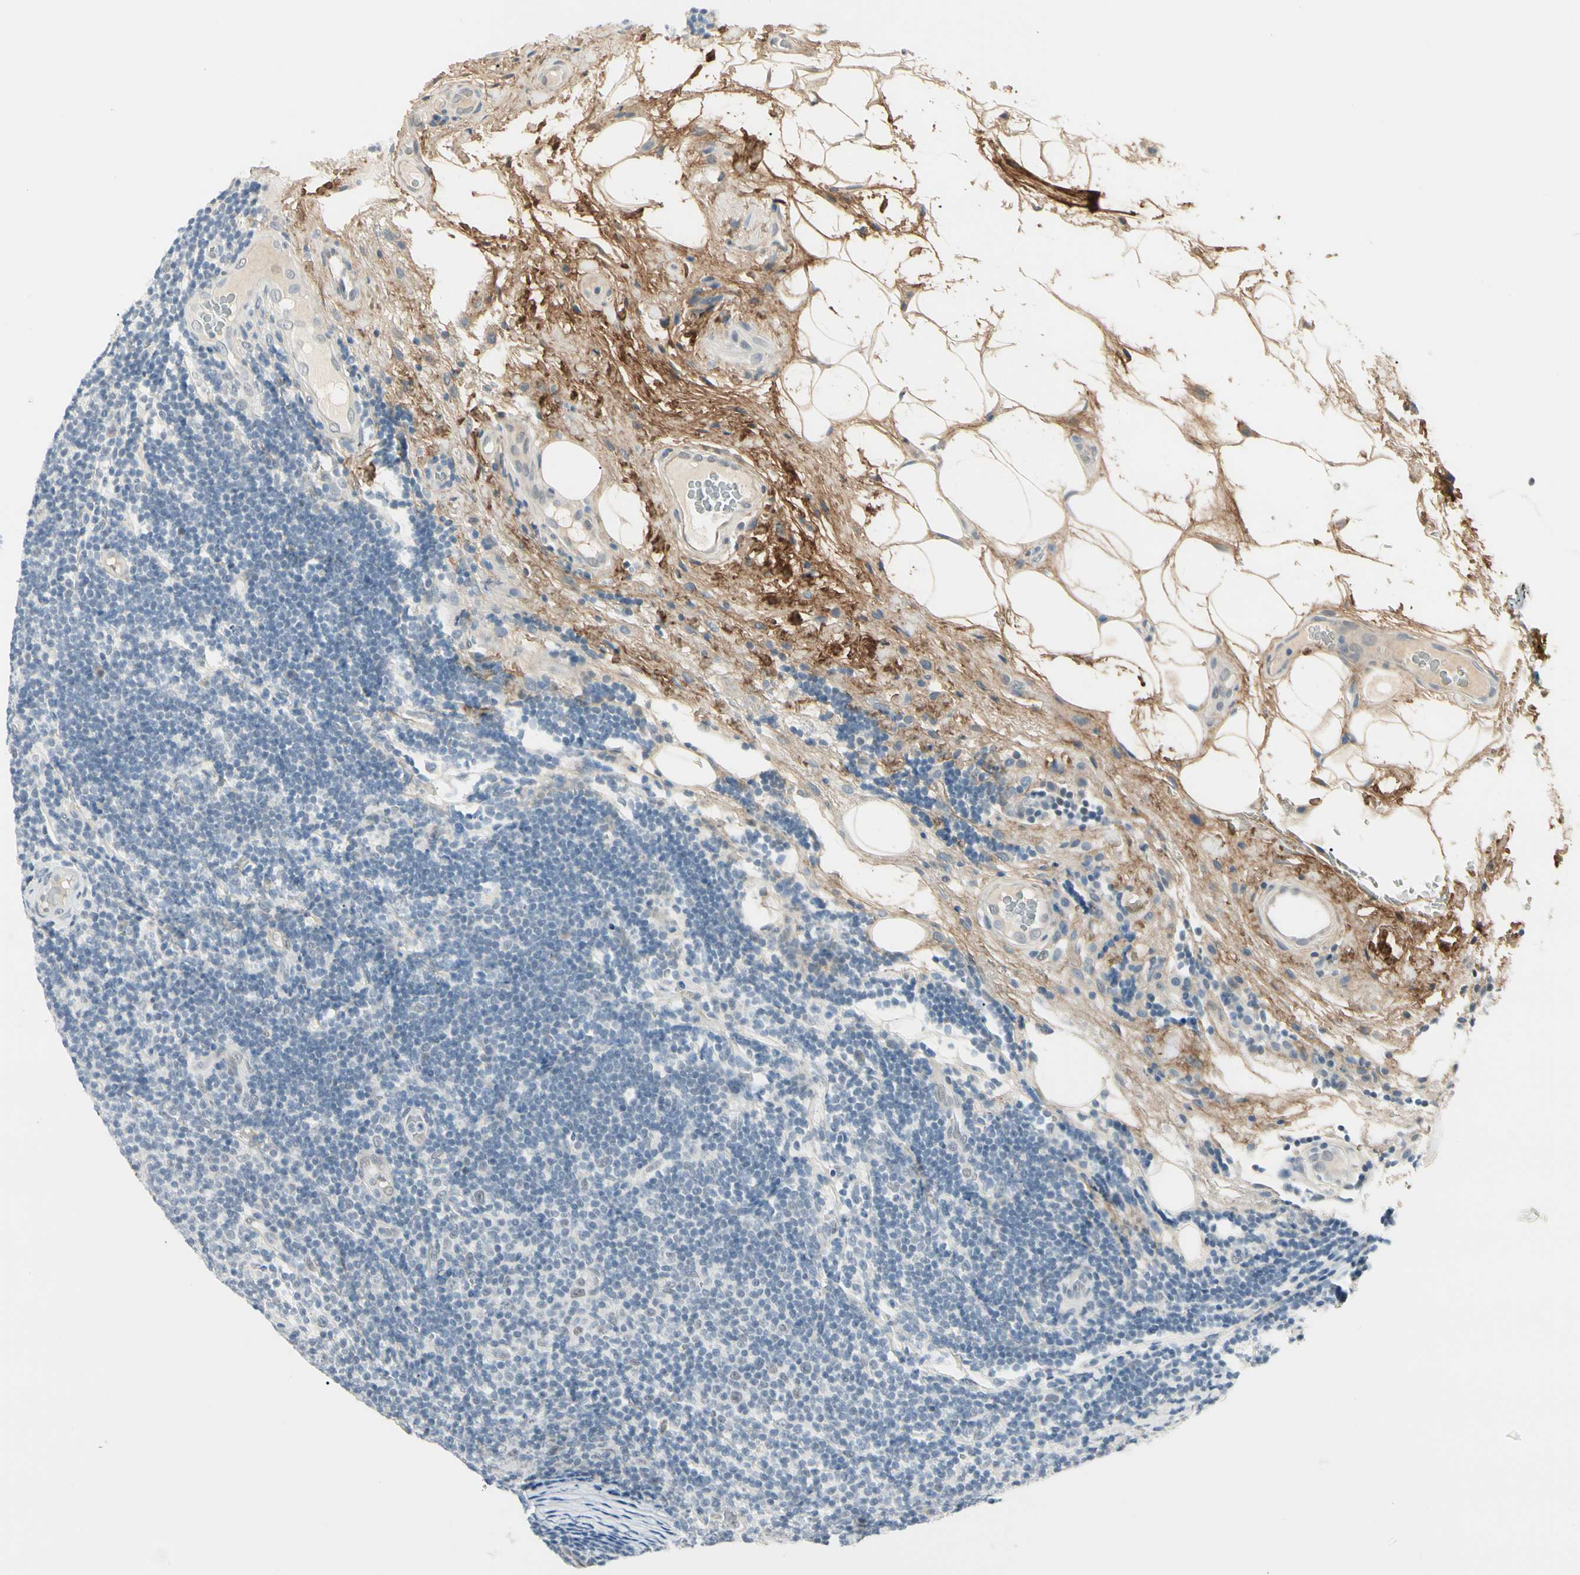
{"staining": {"intensity": "weak", "quantity": "<25%", "location": "nuclear"}, "tissue": "lymphoma", "cell_type": "Tumor cells", "image_type": "cancer", "snomed": [{"axis": "morphology", "description": "Malignant lymphoma, non-Hodgkin's type, Low grade"}, {"axis": "topography", "description": "Lymph node"}], "caption": "Protein analysis of low-grade malignant lymphoma, non-Hodgkin's type reveals no significant positivity in tumor cells.", "gene": "ASPN", "patient": {"sex": "male", "age": 83}}